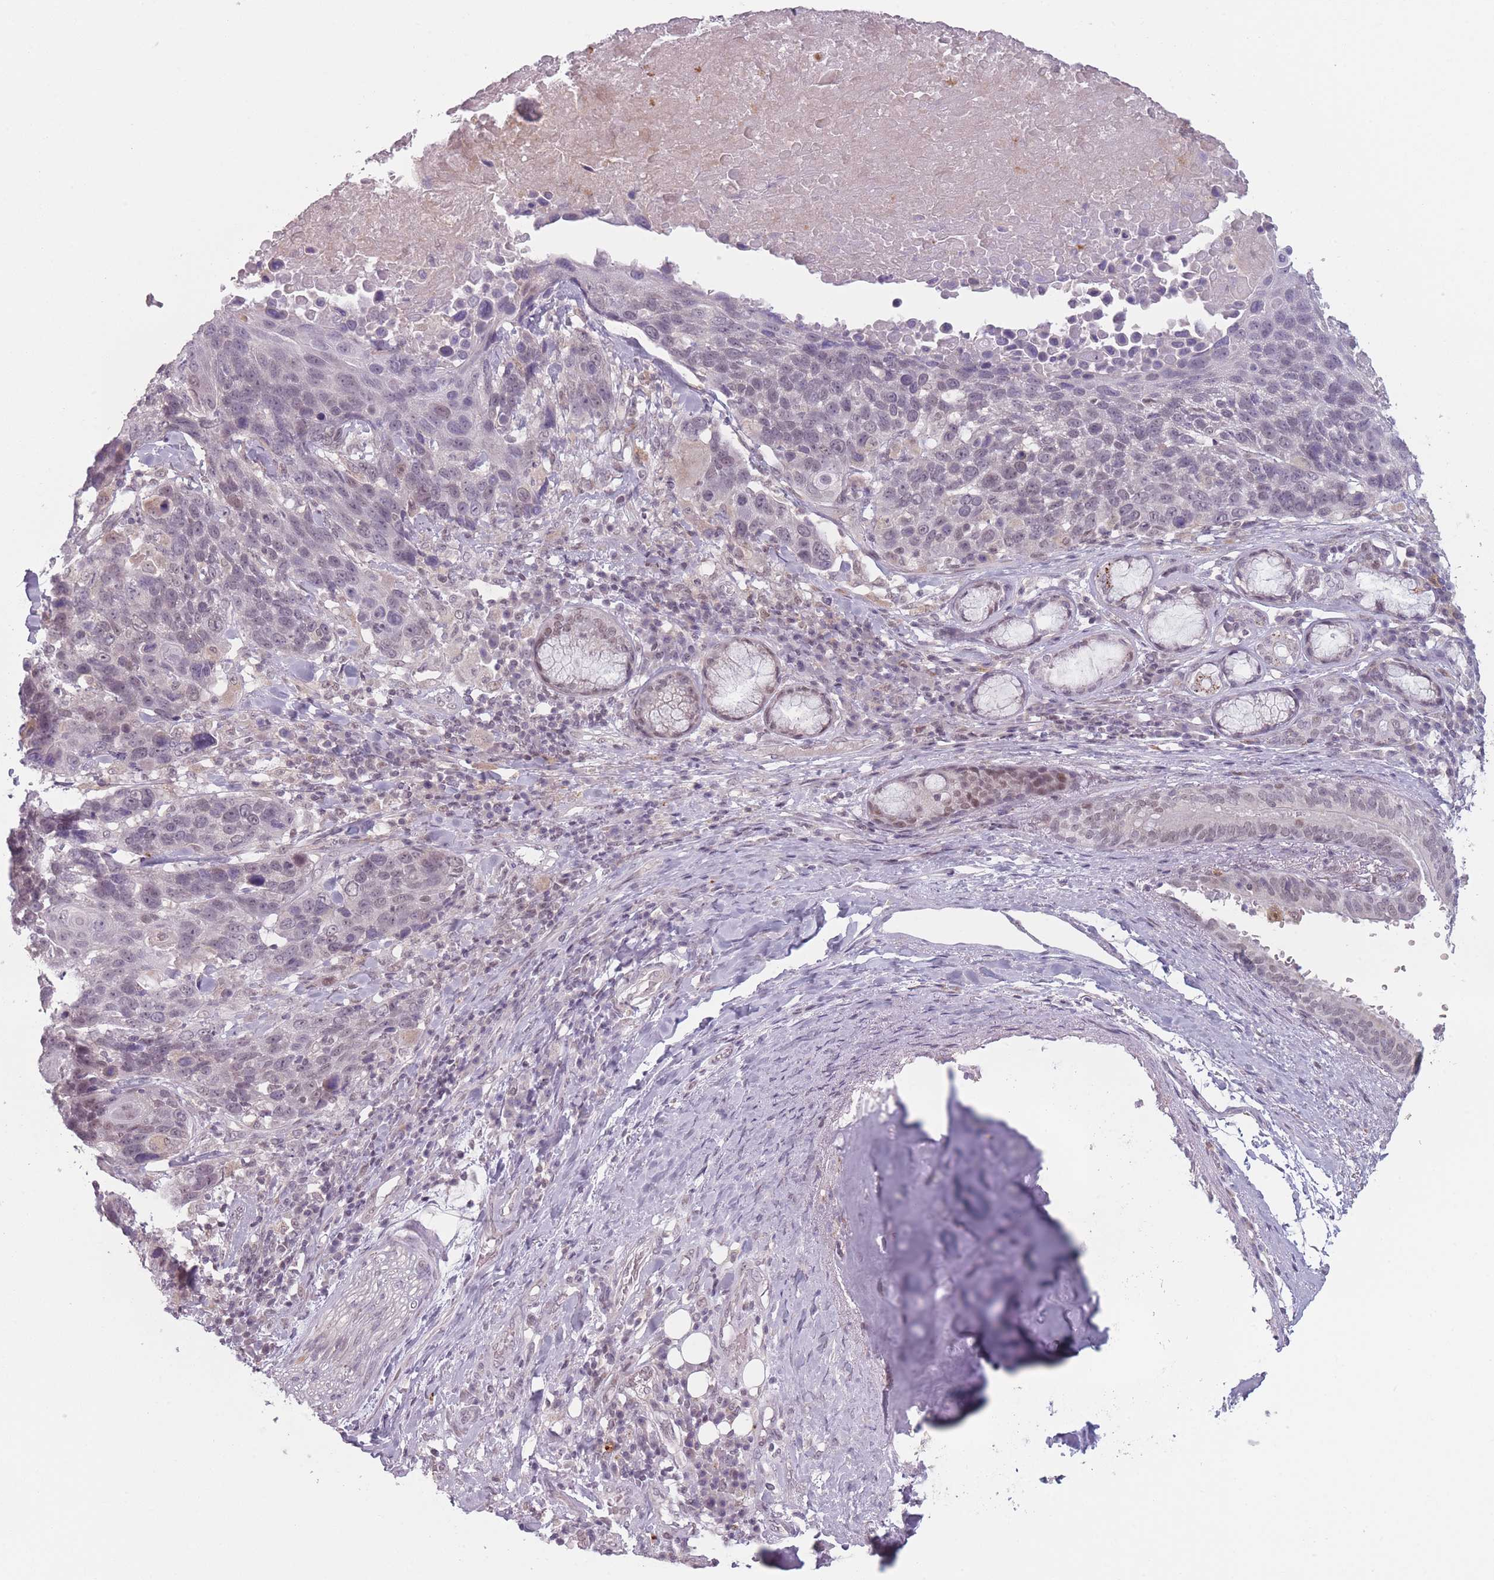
{"staining": {"intensity": "negative", "quantity": "none", "location": "none"}, "tissue": "lung cancer", "cell_type": "Tumor cells", "image_type": "cancer", "snomed": [{"axis": "morphology", "description": "Squamous cell carcinoma, NOS"}, {"axis": "topography", "description": "Lung"}], "caption": "This micrograph is of lung cancer (squamous cell carcinoma) stained with immunohistochemistry to label a protein in brown with the nuclei are counter-stained blue. There is no staining in tumor cells.", "gene": "OR10C1", "patient": {"sex": "male", "age": 66}}